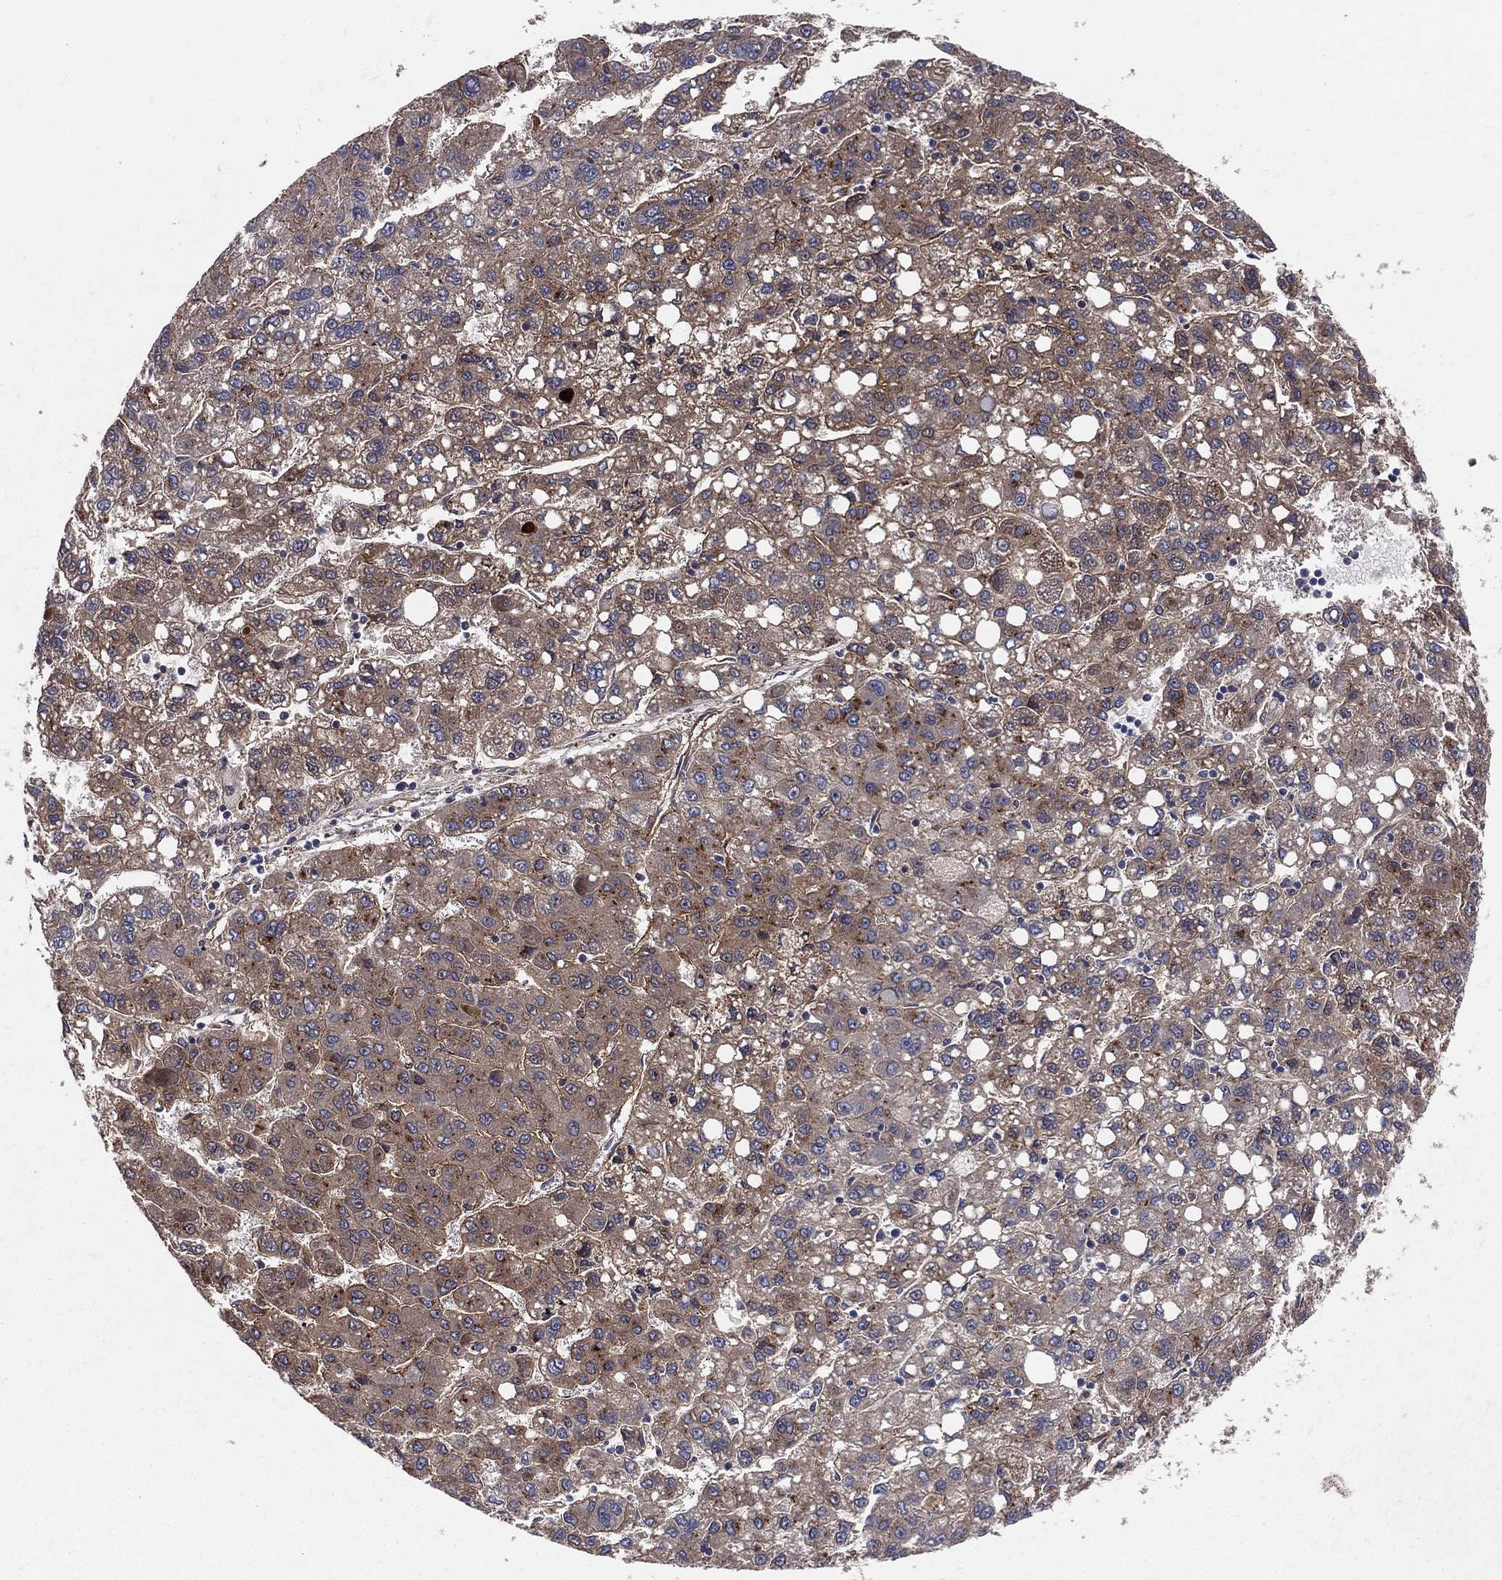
{"staining": {"intensity": "moderate", "quantity": ">75%", "location": "cytoplasmic/membranous"}, "tissue": "liver cancer", "cell_type": "Tumor cells", "image_type": "cancer", "snomed": [{"axis": "morphology", "description": "Carcinoma, Hepatocellular, NOS"}, {"axis": "topography", "description": "Liver"}], "caption": "This image shows immunohistochemistry staining of human liver cancer (hepatocellular carcinoma), with medium moderate cytoplasmic/membranous staining in approximately >75% of tumor cells.", "gene": "ENTPD1", "patient": {"sex": "female", "age": 82}}